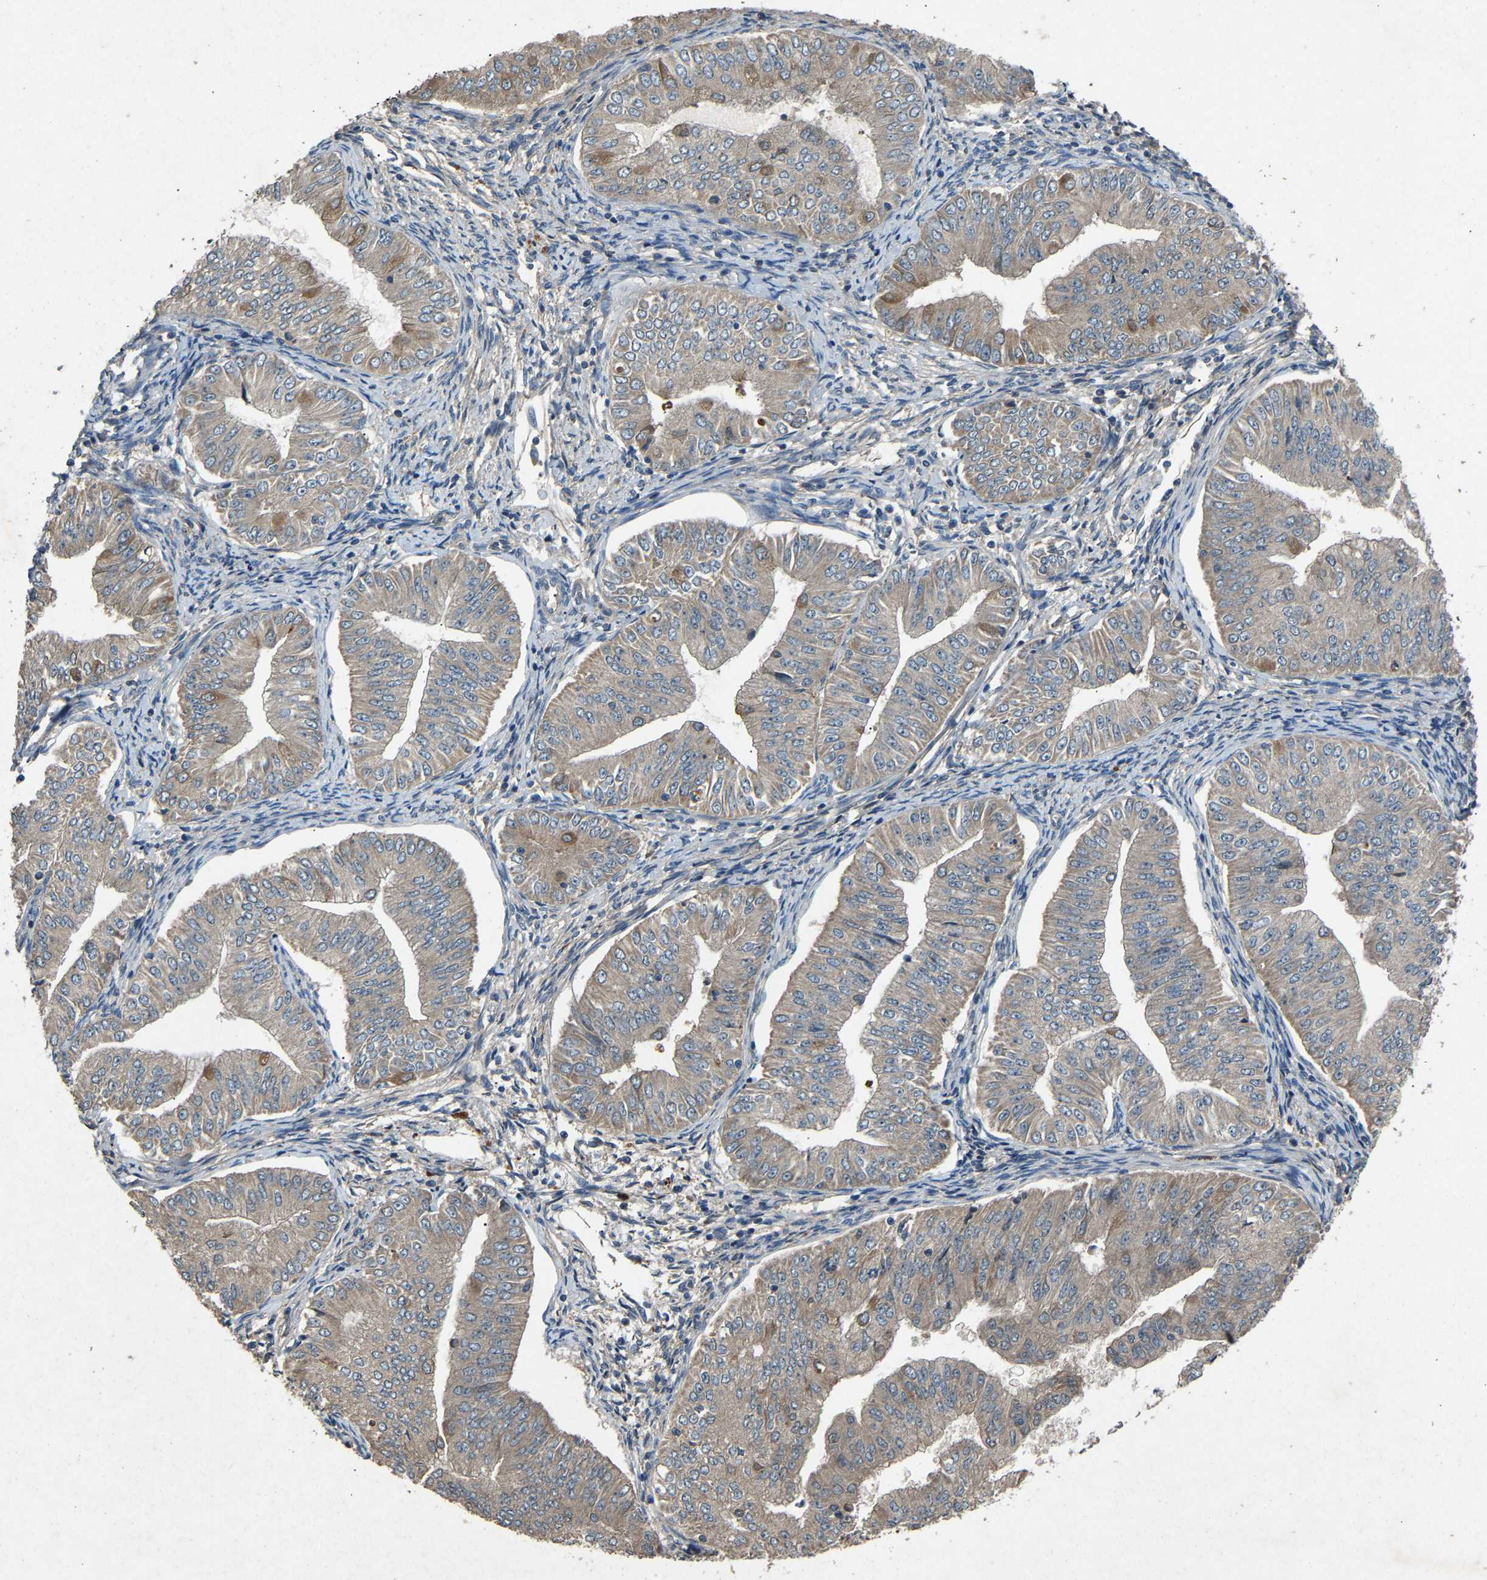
{"staining": {"intensity": "weak", "quantity": "<25%", "location": "cytoplasmic/membranous"}, "tissue": "endometrial cancer", "cell_type": "Tumor cells", "image_type": "cancer", "snomed": [{"axis": "morphology", "description": "Normal tissue, NOS"}, {"axis": "morphology", "description": "Adenocarcinoma, NOS"}, {"axis": "topography", "description": "Endometrium"}], "caption": "Immunohistochemistry (IHC) histopathology image of human endometrial cancer (adenocarcinoma) stained for a protein (brown), which reveals no staining in tumor cells. (Stains: DAB (3,3'-diaminobenzidine) IHC with hematoxylin counter stain, Microscopy: brightfield microscopy at high magnification).", "gene": "PPID", "patient": {"sex": "female", "age": 53}}